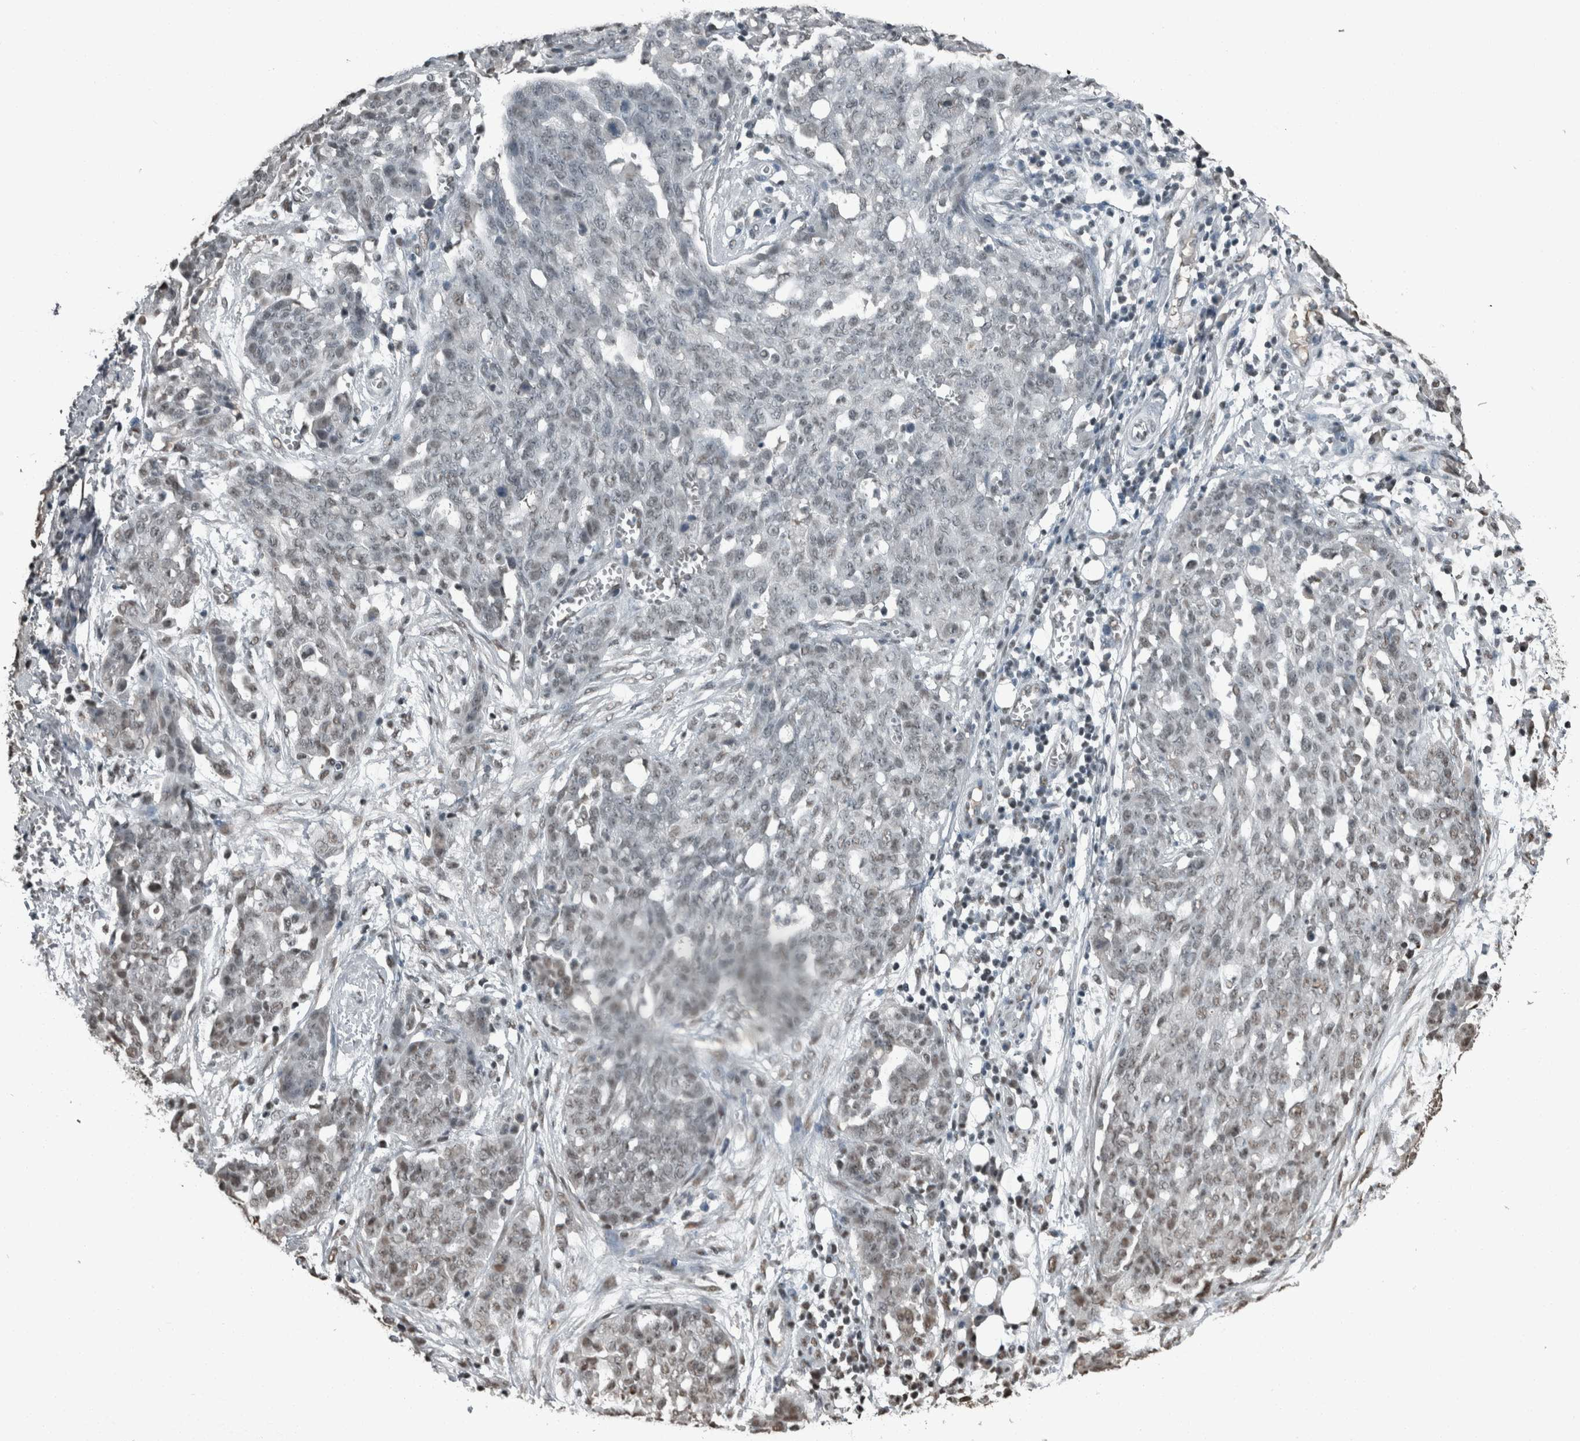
{"staining": {"intensity": "weak", "quantity": "<25%", "location": "nuclear"}, "tissue": "ovarian cancer", "cell_type": "Tumor cells", "image_type": "cancer", "snomed": [{"axis": "morphology", "description": "Cystadenocarcinoma, serous, NOS"}, {"axis": "topography", "description": "Soft tissue"}, {"axis": "topography", "description": "Ovary"}], "caption": "This is an immunohistochemistry photomicrograph of human ovarian cancer. There is no staining in tumor cells.", "gene": "TGS1", "patient": {"sex": "female", "age": 57}}